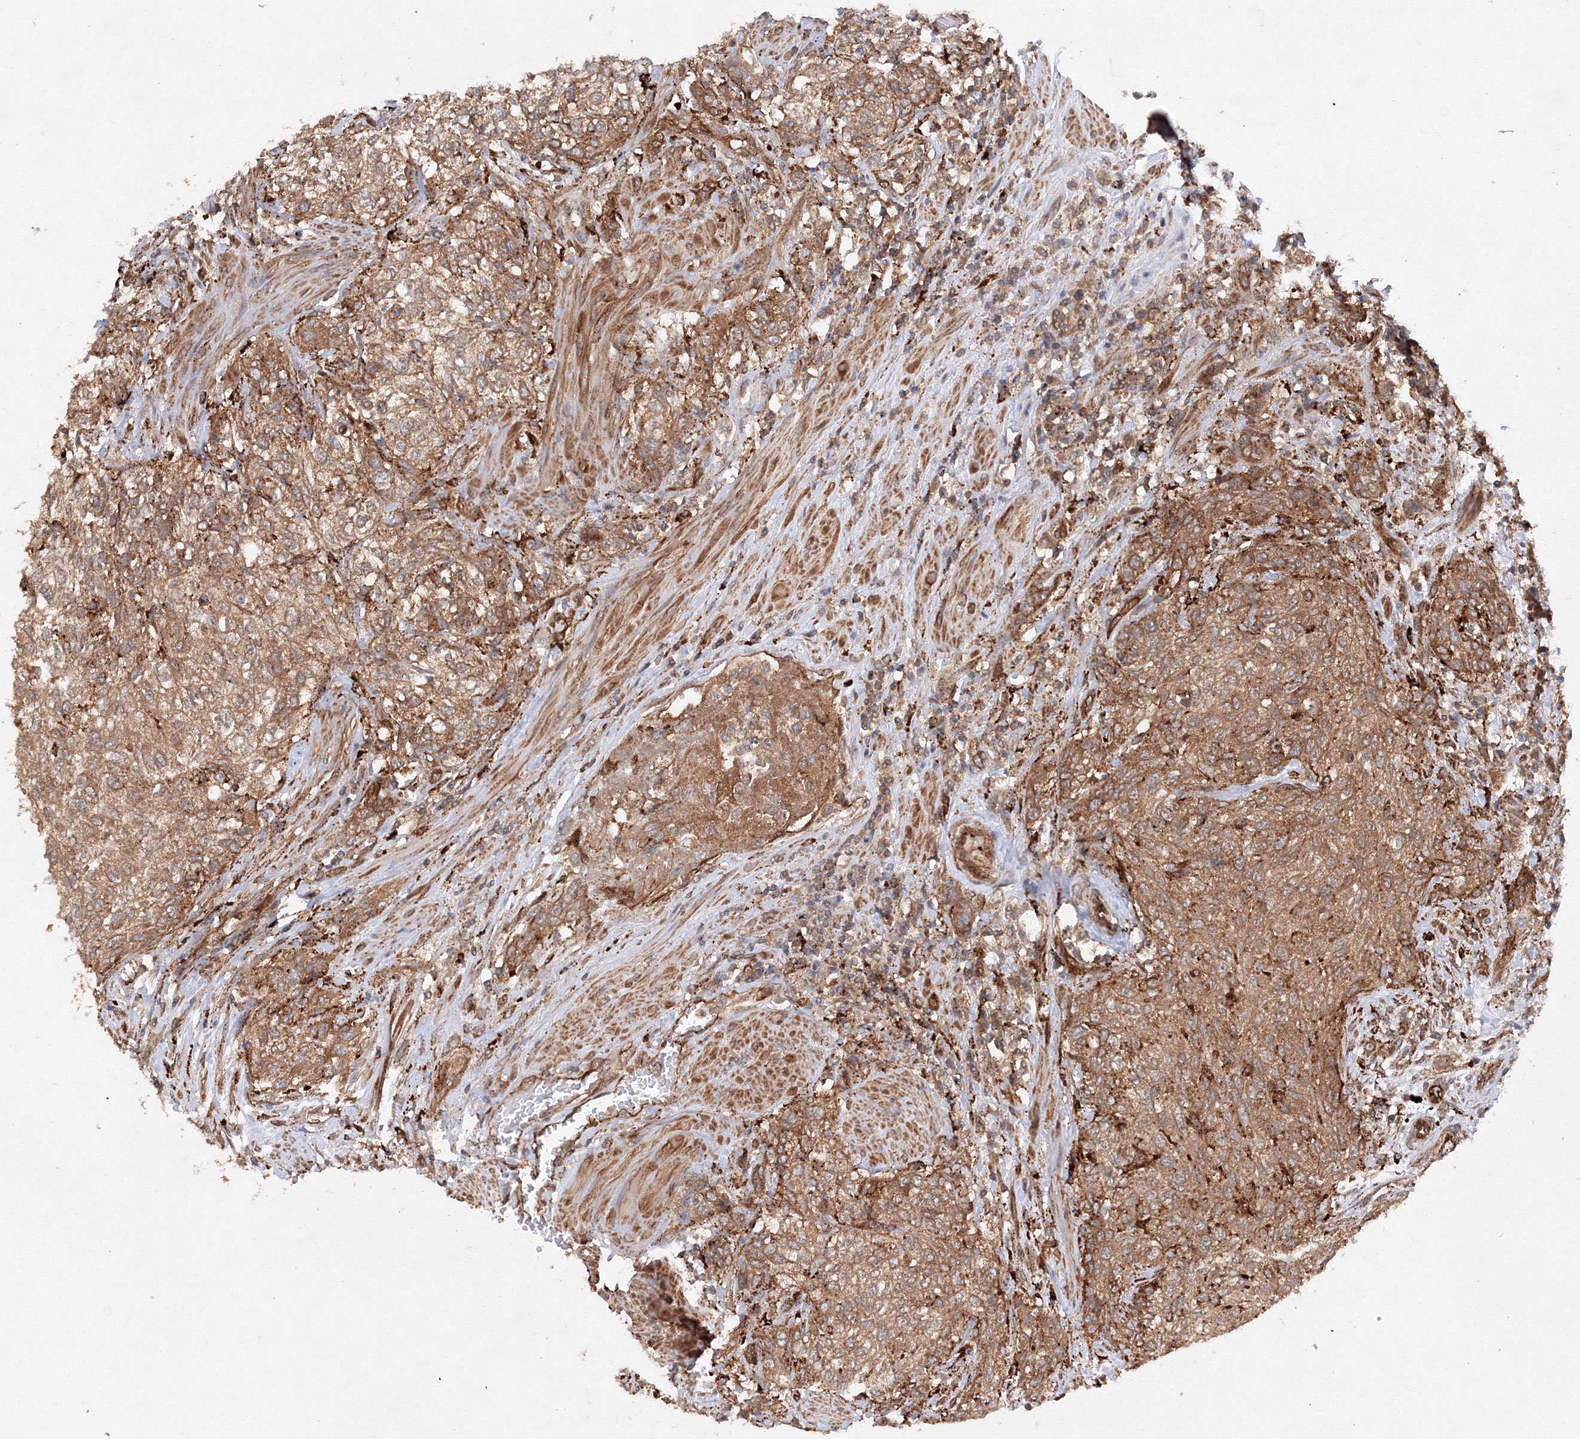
{"staining": {"intensity": "moderate", "quantity": ">75%", "location": "cytoplasmic/membranous"}, "tissue": "urothelial cancer", "cell_type": "Tumor cells", "image_type": "cancer", "snomed": [{"axis": "morphology", "description": "Urothelial carcinoma, High grade"}, {"axis": "topography", "description": "Urinary bladder"}], "caption": "High-grade urothelial carcinoma stained with DAB immunohistochemistry (IHC) shows medium levels of moderate cytoplasmic/membranous staining in approximately >75% of tumor cells.", "gene": "DCTD", "patient": {"sex": "male", "age": 35}}